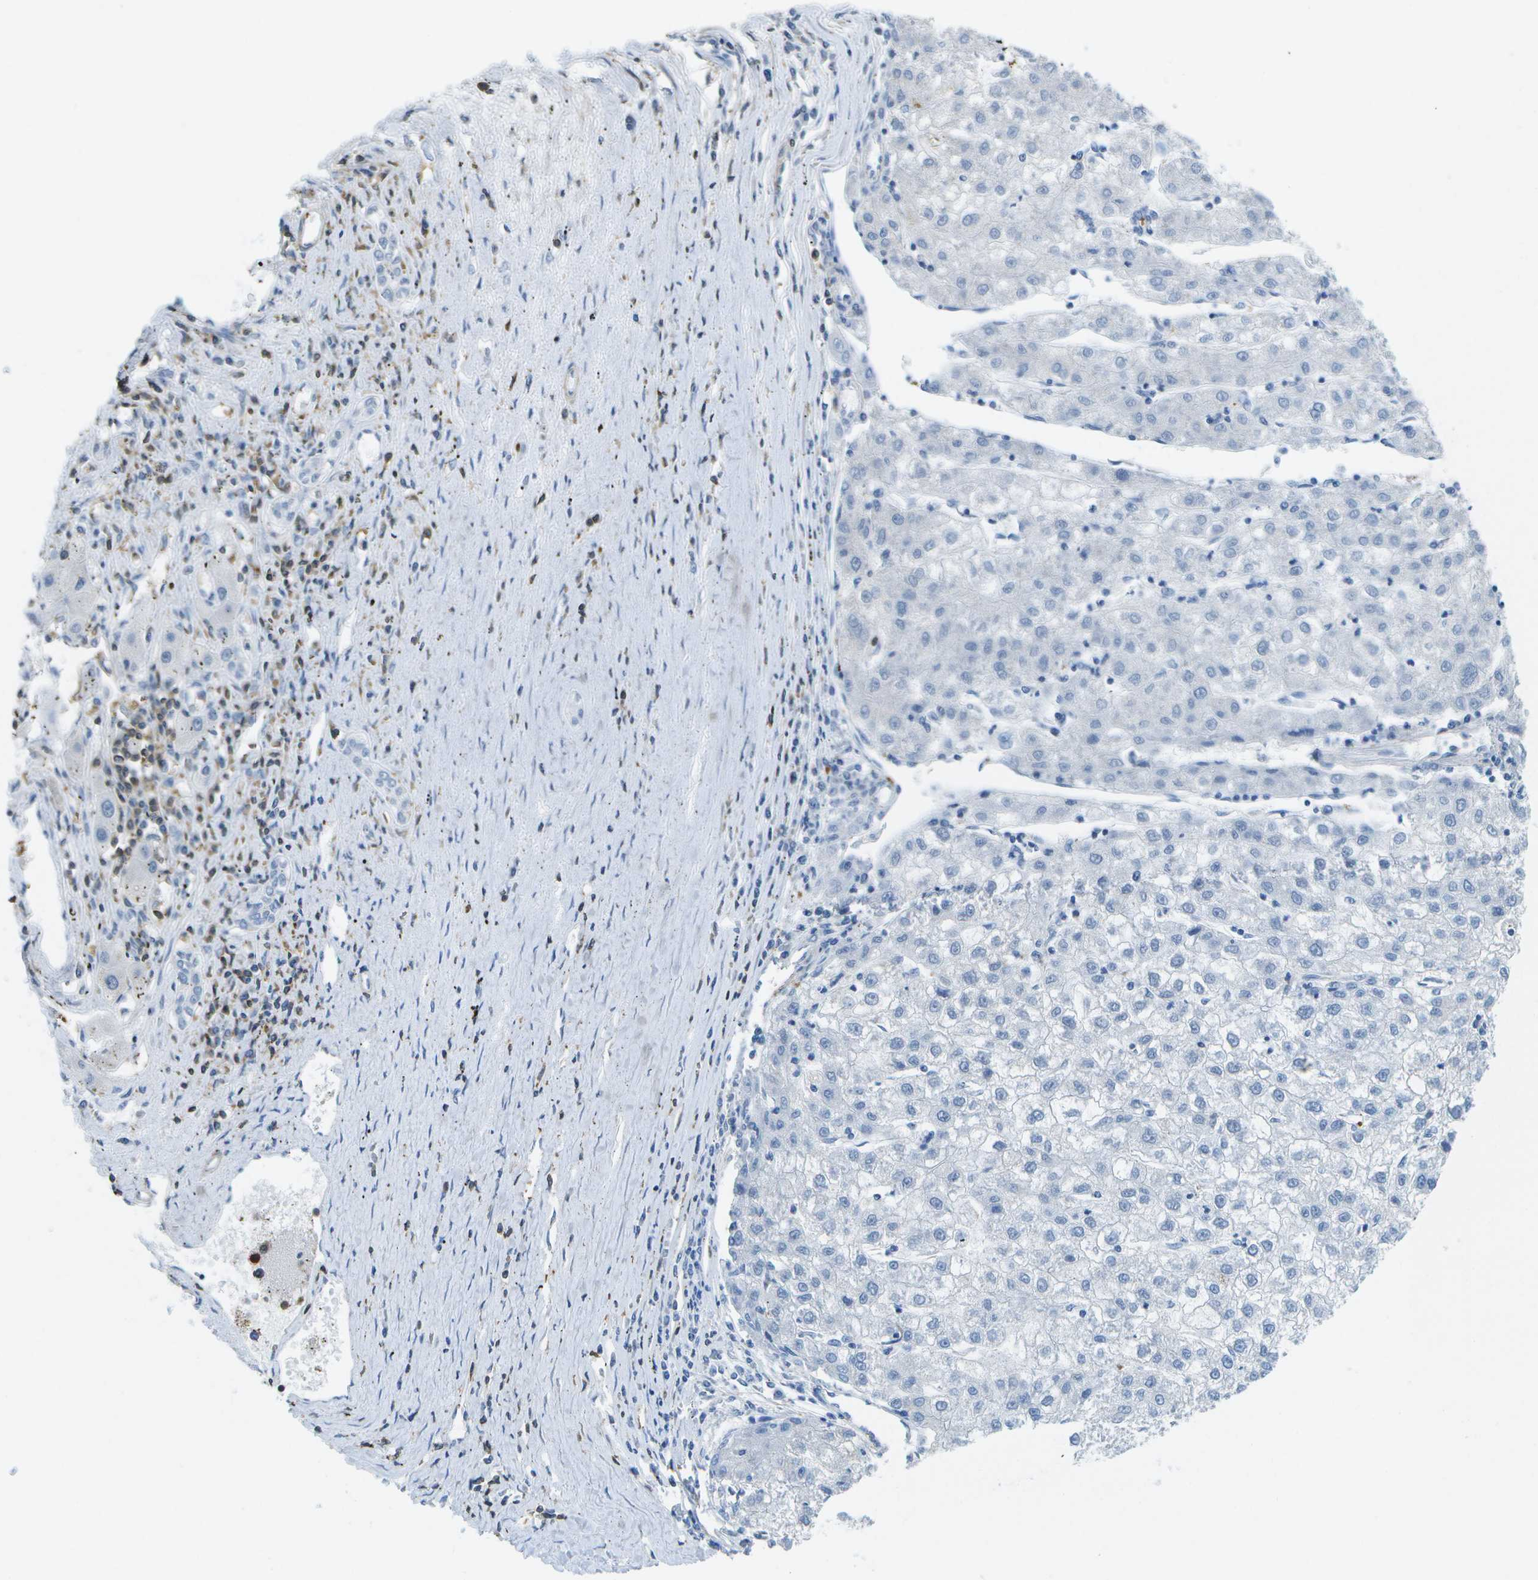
{"staining": {"intensity": "negative", "quantity": "none", "location": "none"}, "tissue": "liver cancer", "cell_type": "Tumor cells", "image_type": "cancer", "snomed": [{"axis": "morphology", "description": "Carcinoma, Hepatocellular, NOS"}, {"axis": "topography", "description": "Liver"}], "caption": "This is a micrograph of immunohistochemistry staining of hepatocellular carcinoma (liver), which shows no staining in tumor cells.", "gene": "RCSD1", "patient": {"sex": "male", "age": 72}}